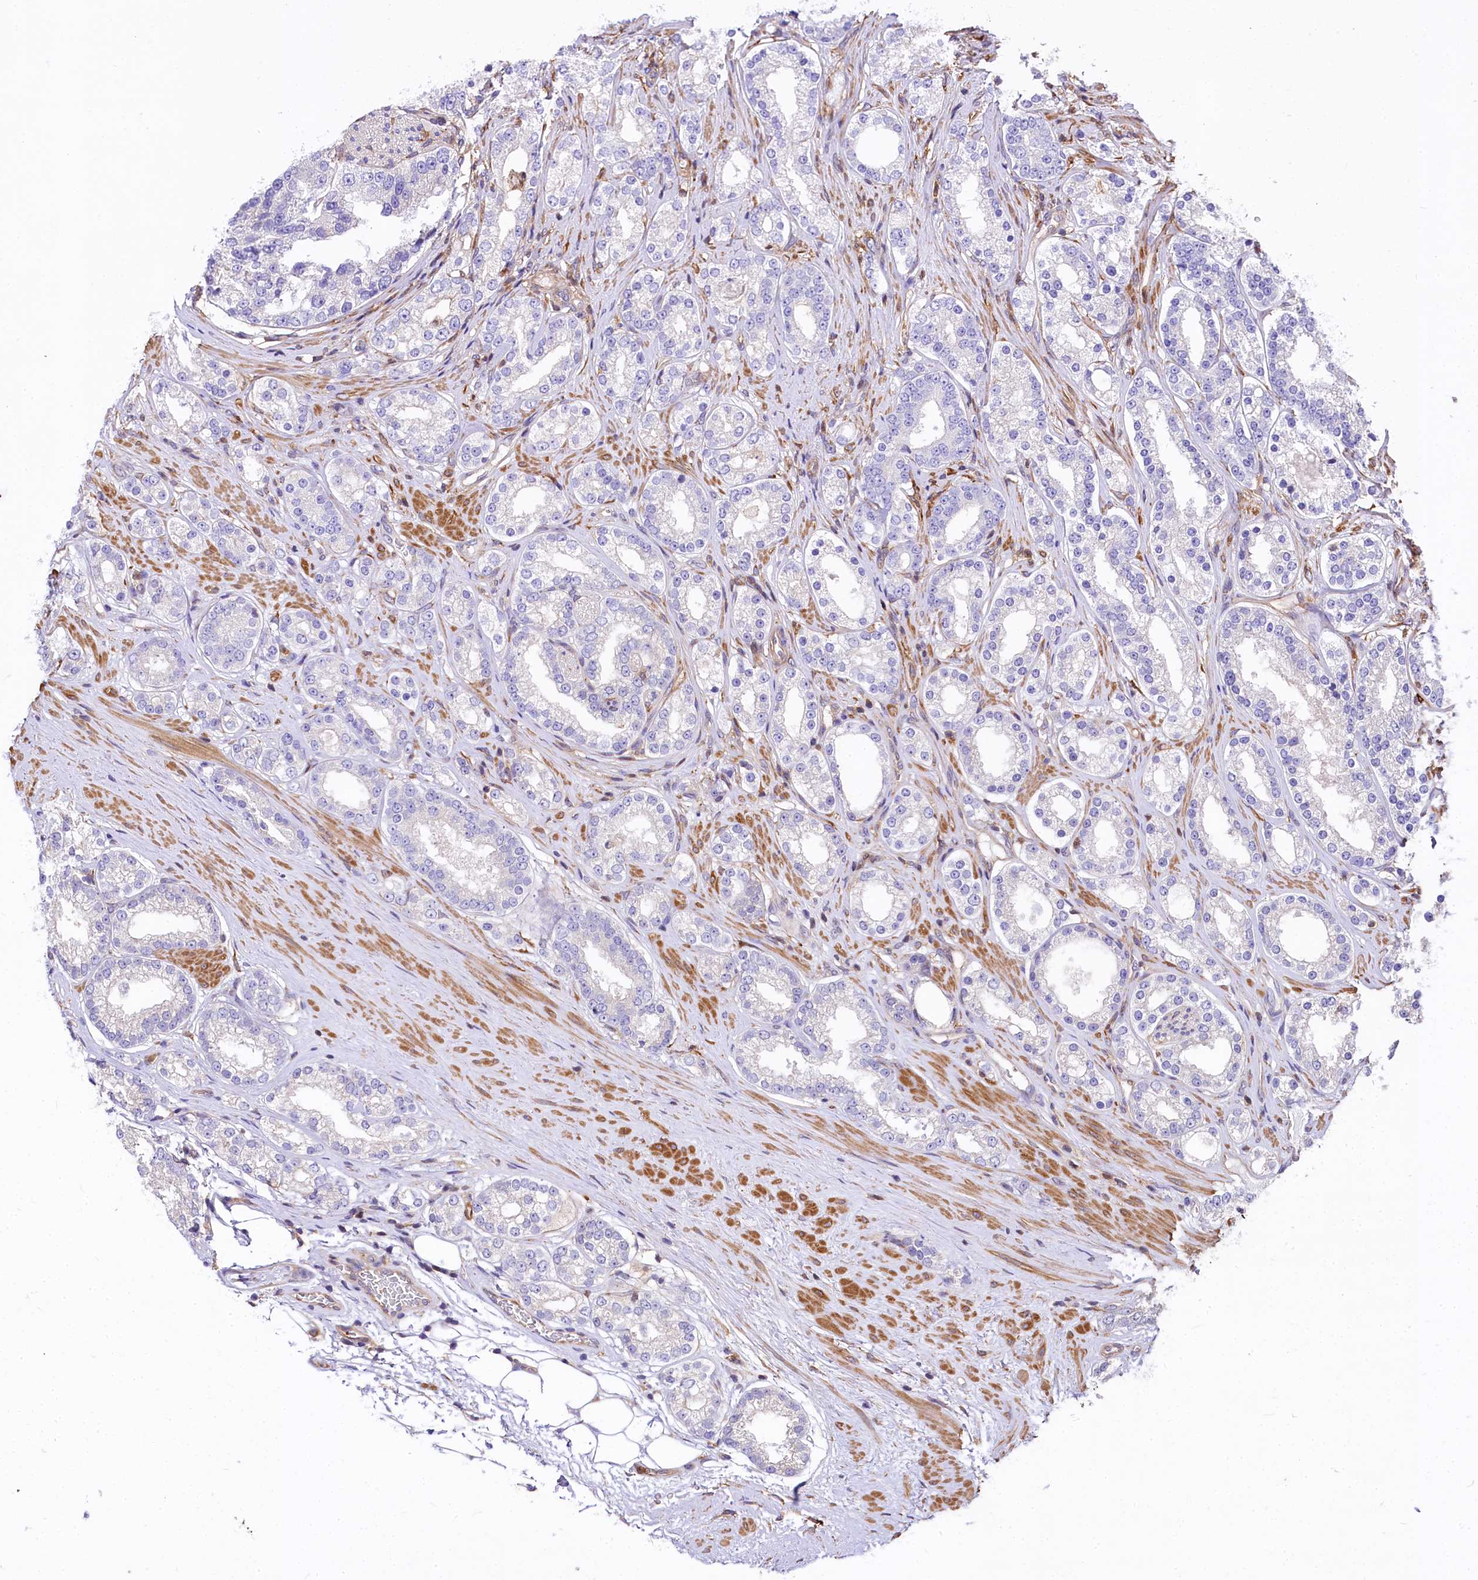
{"staining": {"intensity": "negative", "quantity": "none", "location": "none"}, "tissue": "prostate cancer", "cell_type": "Tumor cells", "image_type": "cancer", "snomed": [{"axis": "morphology", "description": "Normal tissue, NOS"}, {"axis": "morphology", "description": "Adenocarcinoma, High grade"}, {"axis": "topography", "description": "Prostate"}], "caption": "This is a micrograph of immunohistochemistry (IHC) staining of prostate cancer (high-grade adenocarcinoma), which shows no expression in tumor cells.", "gene": "FCHSD2", "patient": {"sex": "male", "age": 83}}